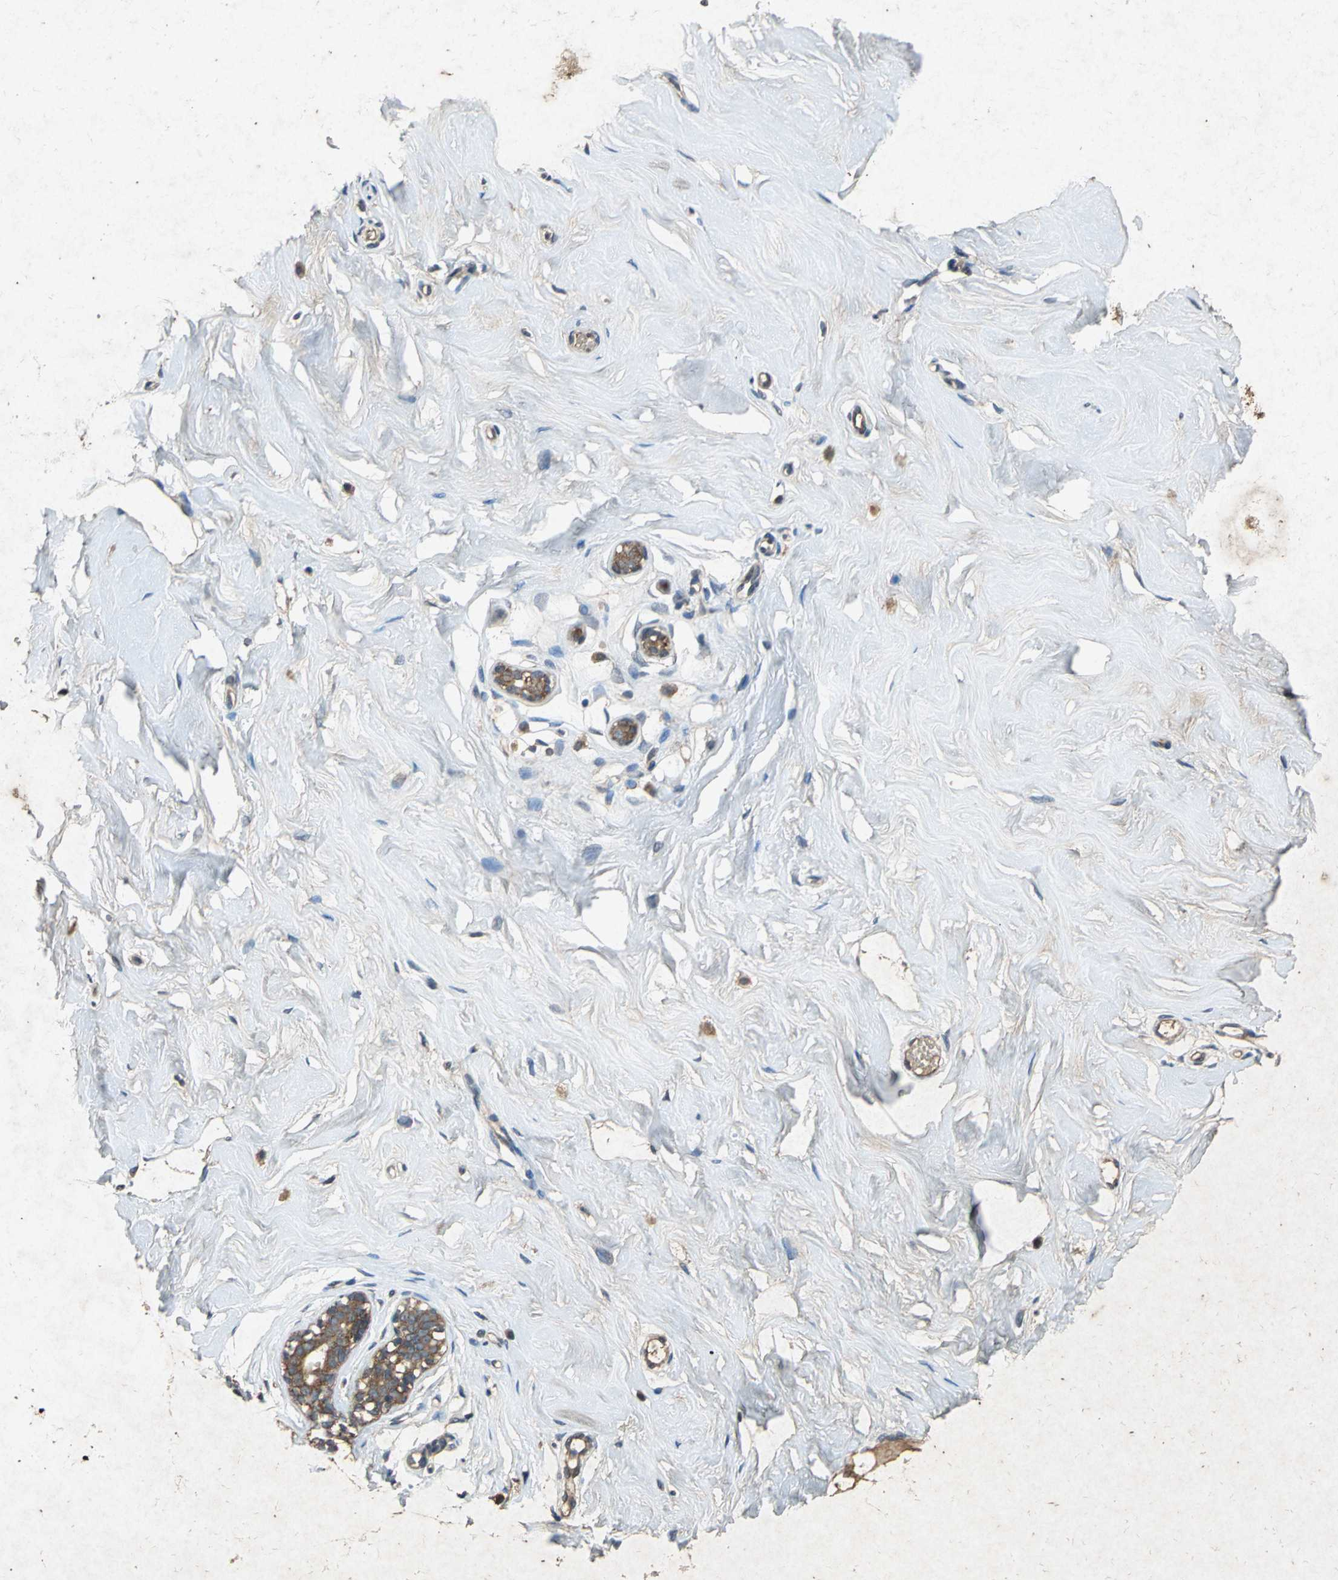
{"staining": {"intensity": "moderate", "quantity": ">75%", "location": "cytoplasmic/membranous"}, "tissue": "breast", "cell_type": "Adipocytes", "image_type": "normal", "snomed": [{"axis": "morphology", "description": "Normal tissue, NOS"}, {"axis": "topography", "description": "Breast"}], "caption": "Immunohistochemical staining of unremarkable human breast shows >75% levels of moderate cytoplasmic/membranous protein expression in approximately >75% of adipocytes.", "gene": "HSP90AB1", "patient": {"sex": "female", "age": 23}}